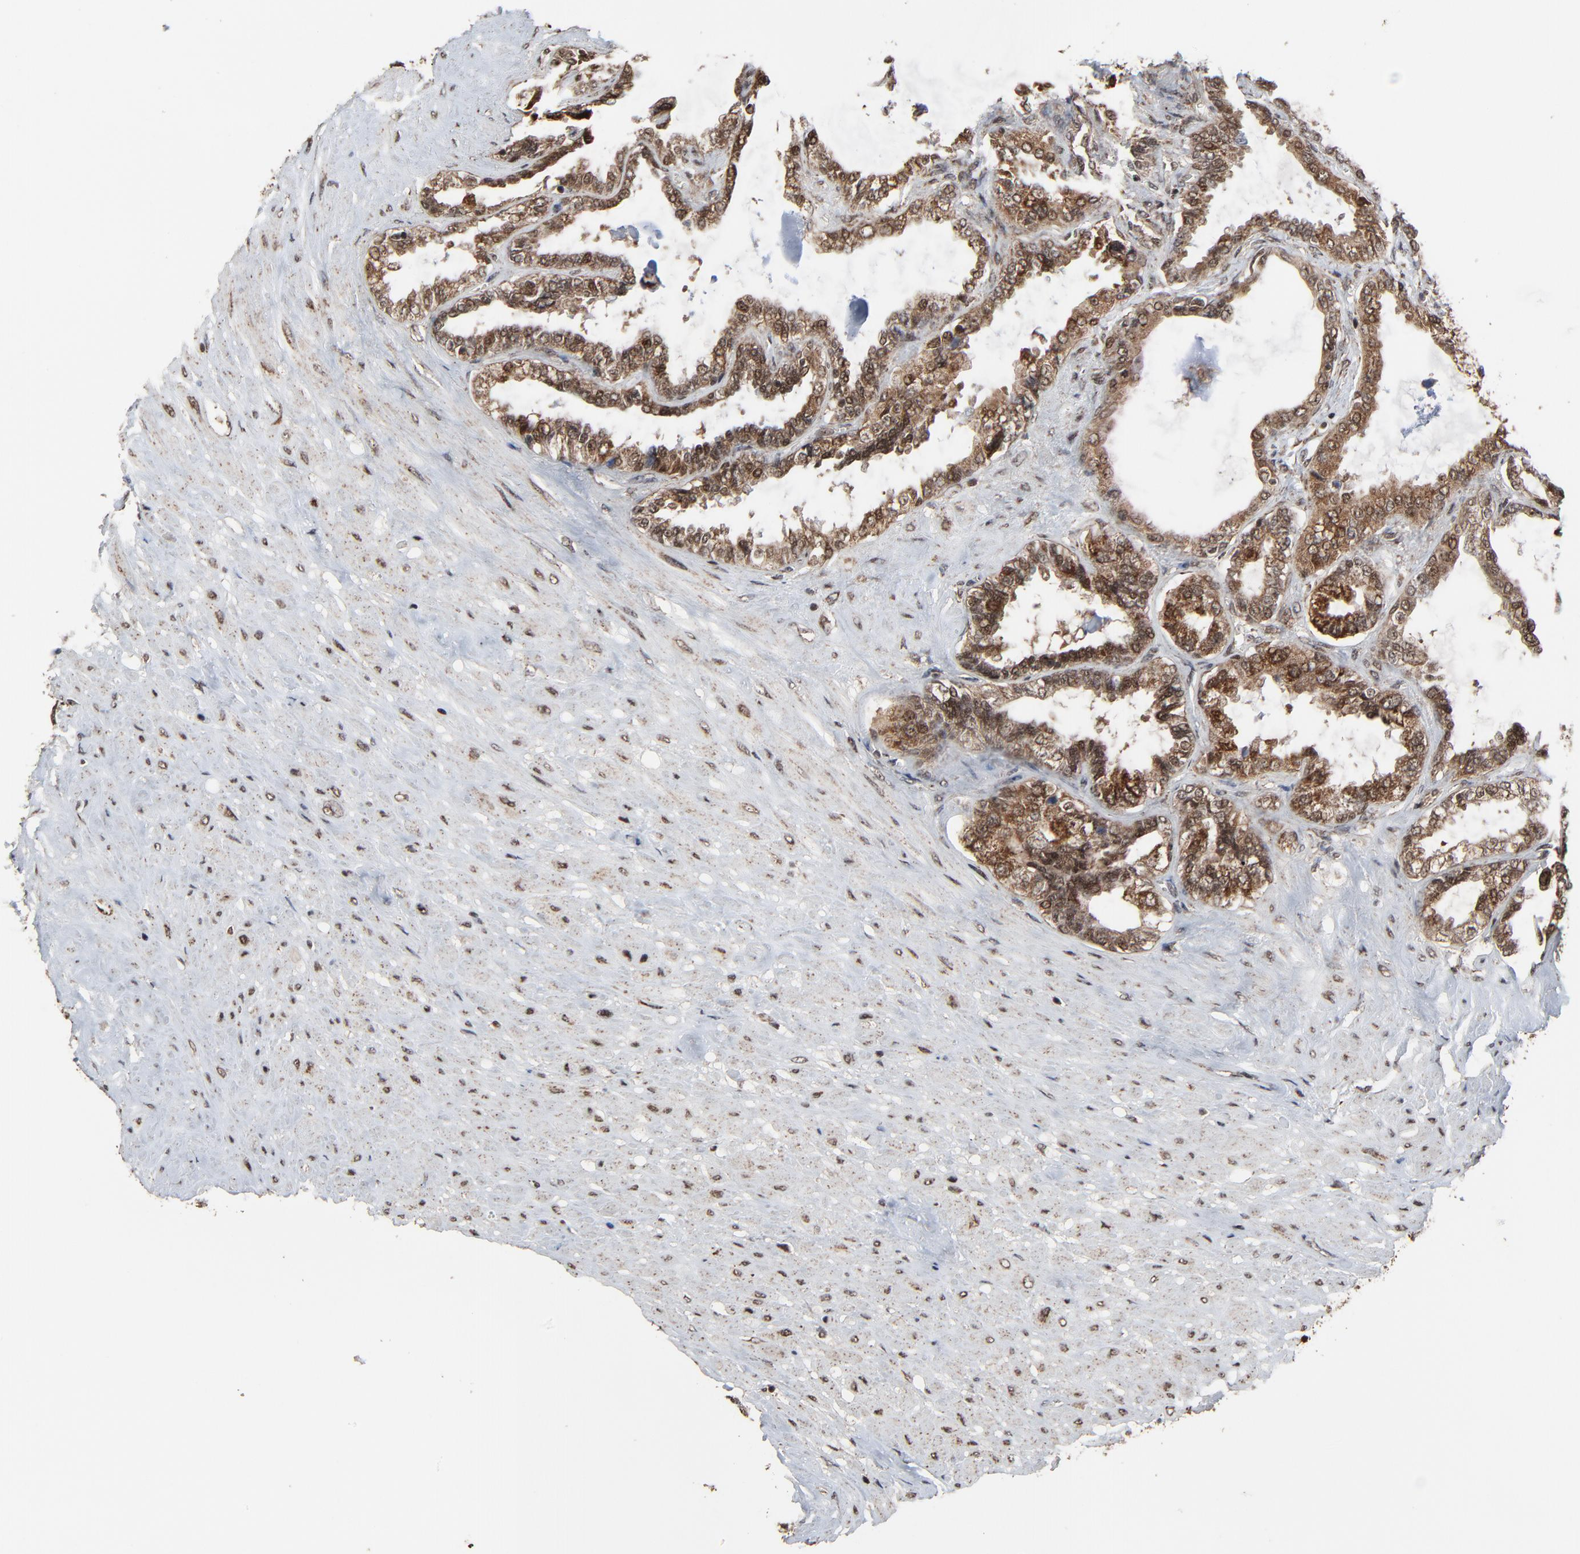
{"staining": {"intensity": "strong", "quantity": "25%-75%", "location": "cytoplasmic/membranous,nuclear"}, "tissue": "seminal vesicle", "cell_type": "Glandular cells", "image_type": "normal", "snomed": [{"axis": "morphology", "description": "Normal tissue, NOS"}, {"axis": "morphology", "description": "Inflammation, NOS"}, {"axis": "topography", "description": "Urinary bladder"}, {"axis": "topography", "description": "Prostate"}, {"axis": "topography", "description": "Seminal veicle"}], "caption": "Seminal vesicle stained with a brown dye demonstrates strong cytoplasmic/membranous,nuclear positive staining in about 25%-75% of glandular cells.", "gene": "RHOJ", "patient": {"sex": "male", "age": 82}}